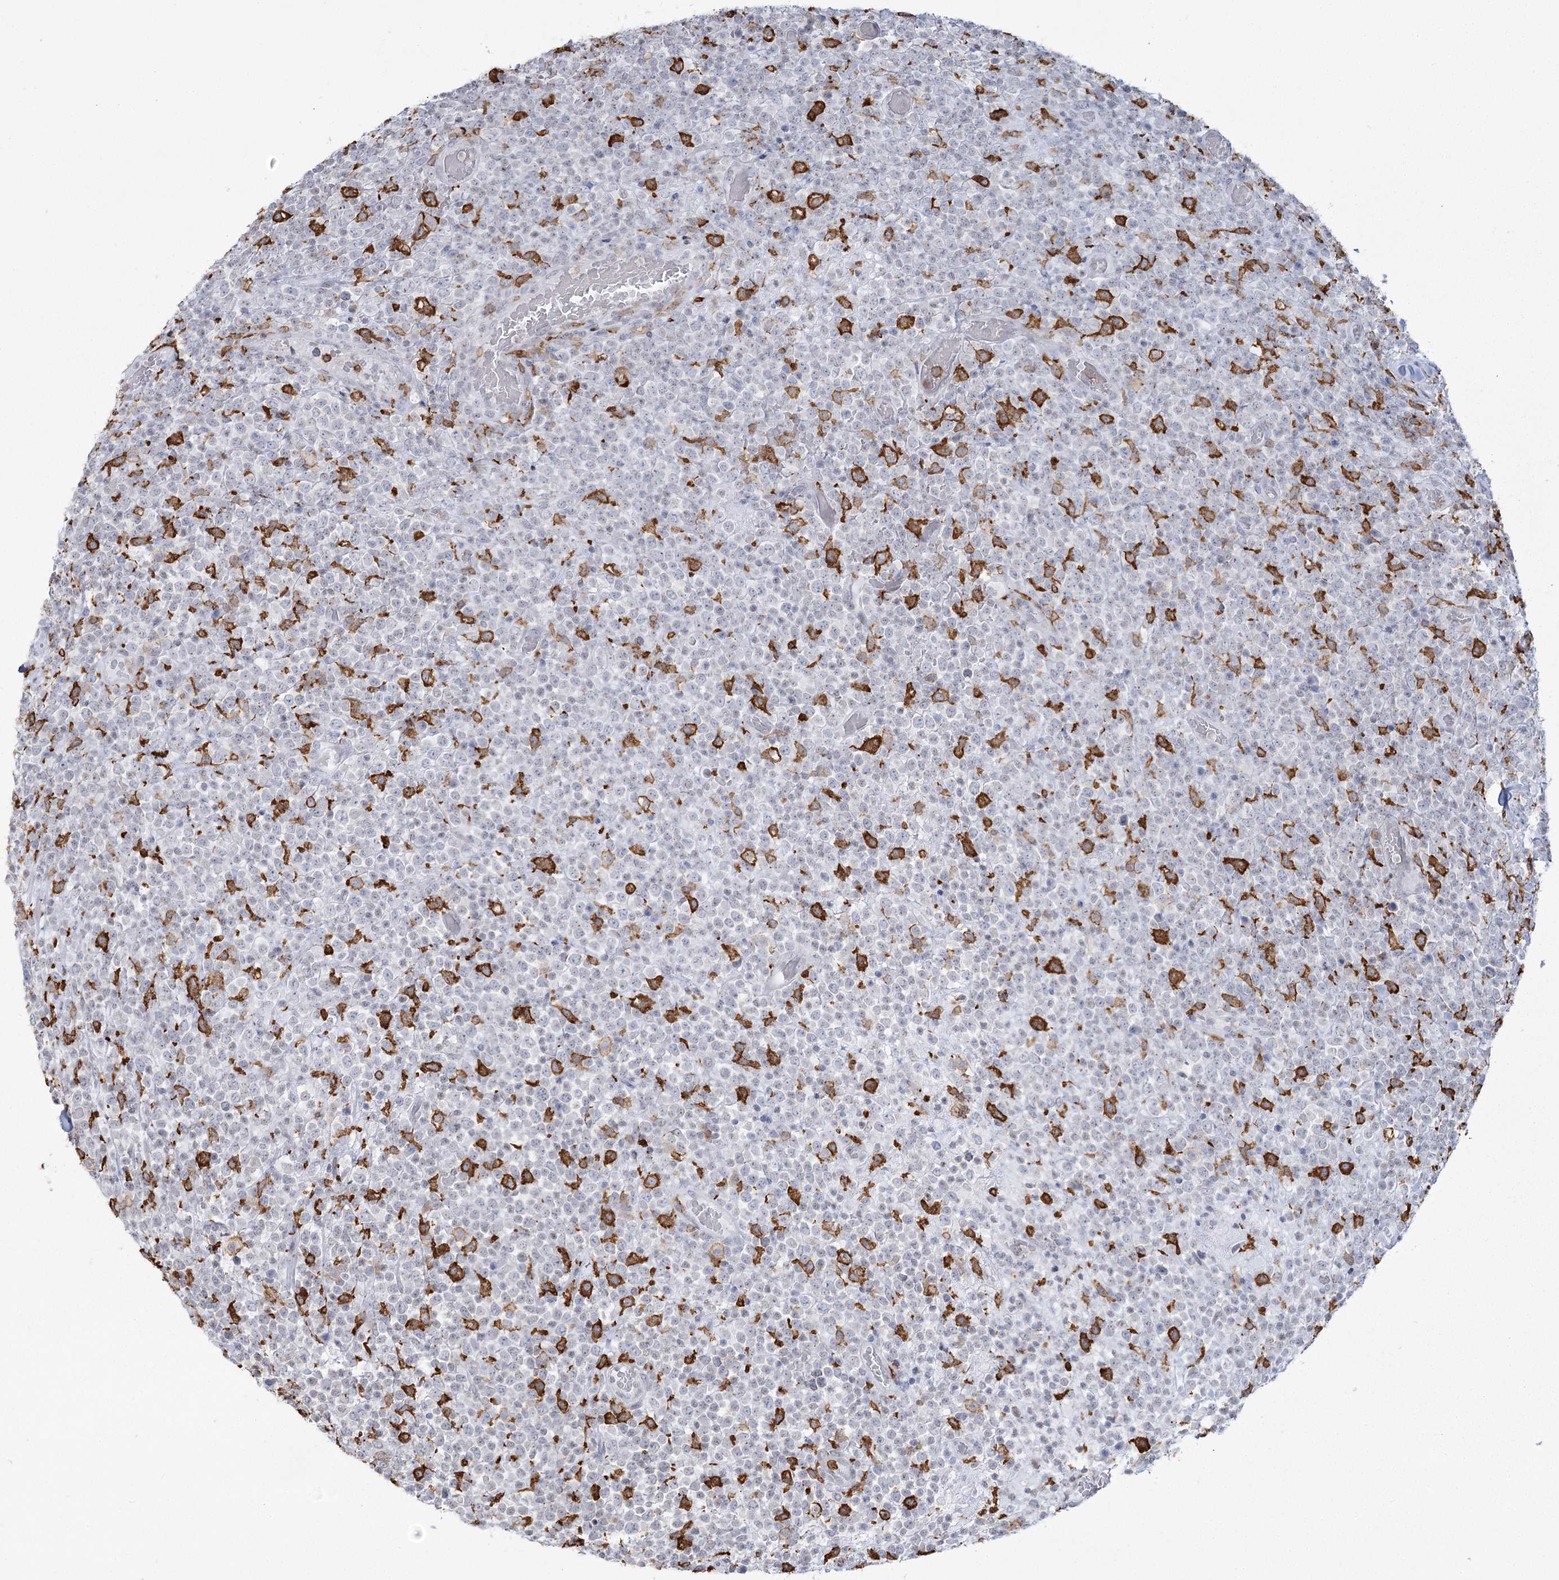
{"staining": {"intensity": "negative", "quantity": "none", "location": "none"}, "tissue": "lymphoma", "cell_type": "Tumor cells", "image_type": "cancer", "snomed": [{"axis": "morphology", "description": "Malignant lymphoma, non-Hodgkin's type, High grade"}, {"axis": "topography", "description": "Colon"}], "caption": "An immunohistochemistry (IHC) image of lymphoma is shown. There is no staining in tumor cells of lymphoma.", "gene": "C11orf1", "patient": {"sex": "female", "age": 53}}